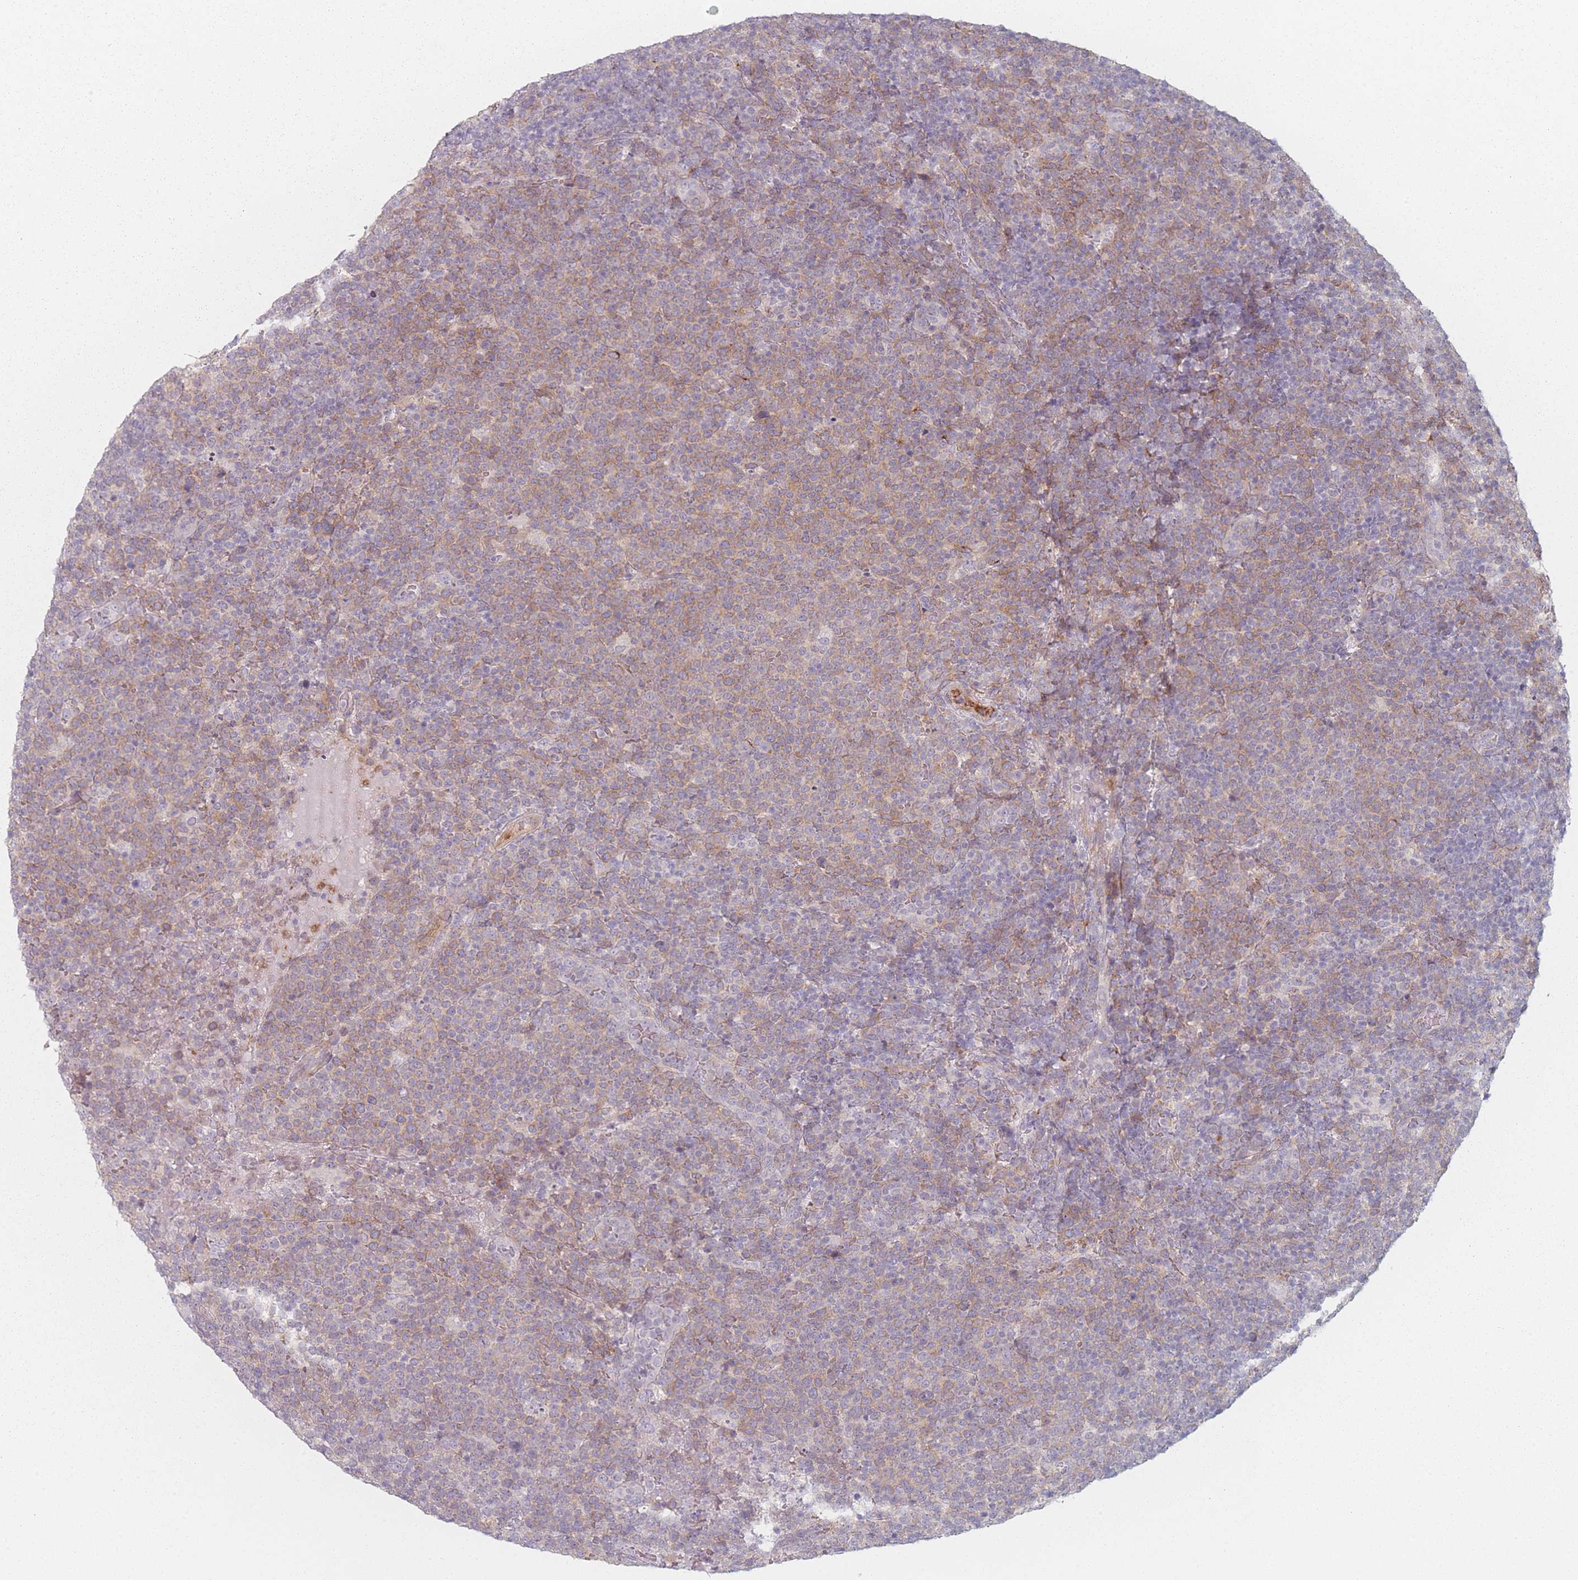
{"staining": {"intensity": "moderate", "quantity": ">75%", "location": "cytoplasmic/membranous"}, "tissue": "lymphoma", "cell_type": "Tumor cells", "image_type": "cancer", "snomed": [{"axis": "morphology", "description": "Malignant lymphoma, non-Hodgkin's type, High grade"}, {"axis": "topography", "description": "Lymph node"}], "caption": "Immunohistochemistry (IHC) of human high-grade malignant lymphoma, non-Hodgkin's type reveals medium levels of moderate cytoplasmic/membranous staining in about >75% of tumor cells.", "gene": "RNF4", "patient": {"sex": "male", "age": 61}}